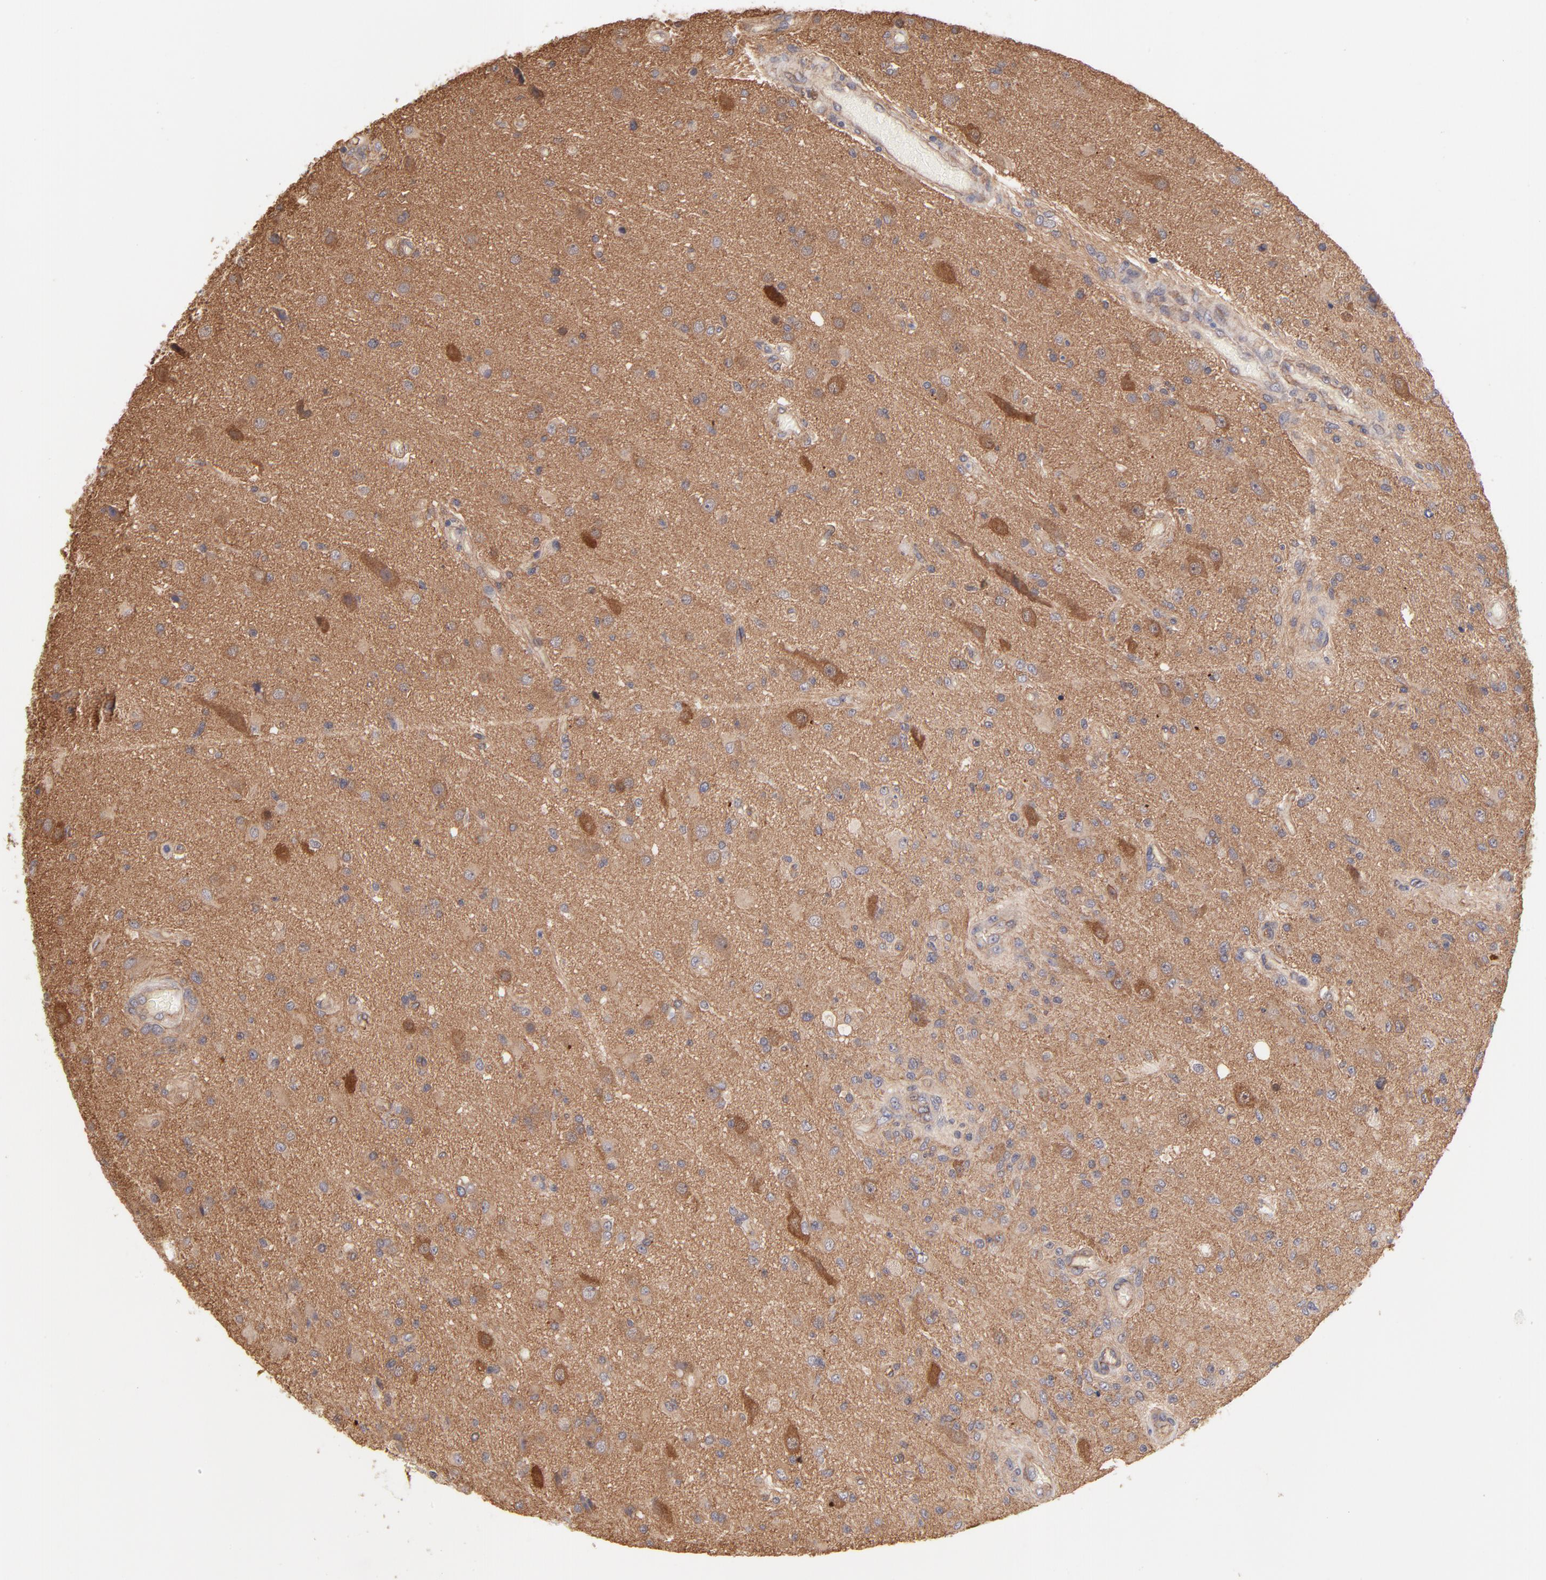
{"staining": {"intensity": "moderate", "quantity": "25%-75%", "location": "cytoplasmic/membranous"}, "tissue": "glioma", "cell_type": "Tumor cells", "image_type": "cancer", "snomed": [{"axis": "morphology", "description": "Normal tissue, NOS"}, {"axis": "morphology", "description": "Glioma, malignant, High grade"}, {"axis": "topography", "description": "Cerebral cortex"}], "caption": "Malignant glioma (high-grade) stained with DAB (3,3'-diaminobenzidine) IHC exhibits medium levels of moderate cytoplasmic/membranous staining in about 25%-75% of tumor cells. (DAB IHC with brightfield microscopy, high magnification).", "gene": "STAP2", "patient": {"sex": "male", "age": 77}}